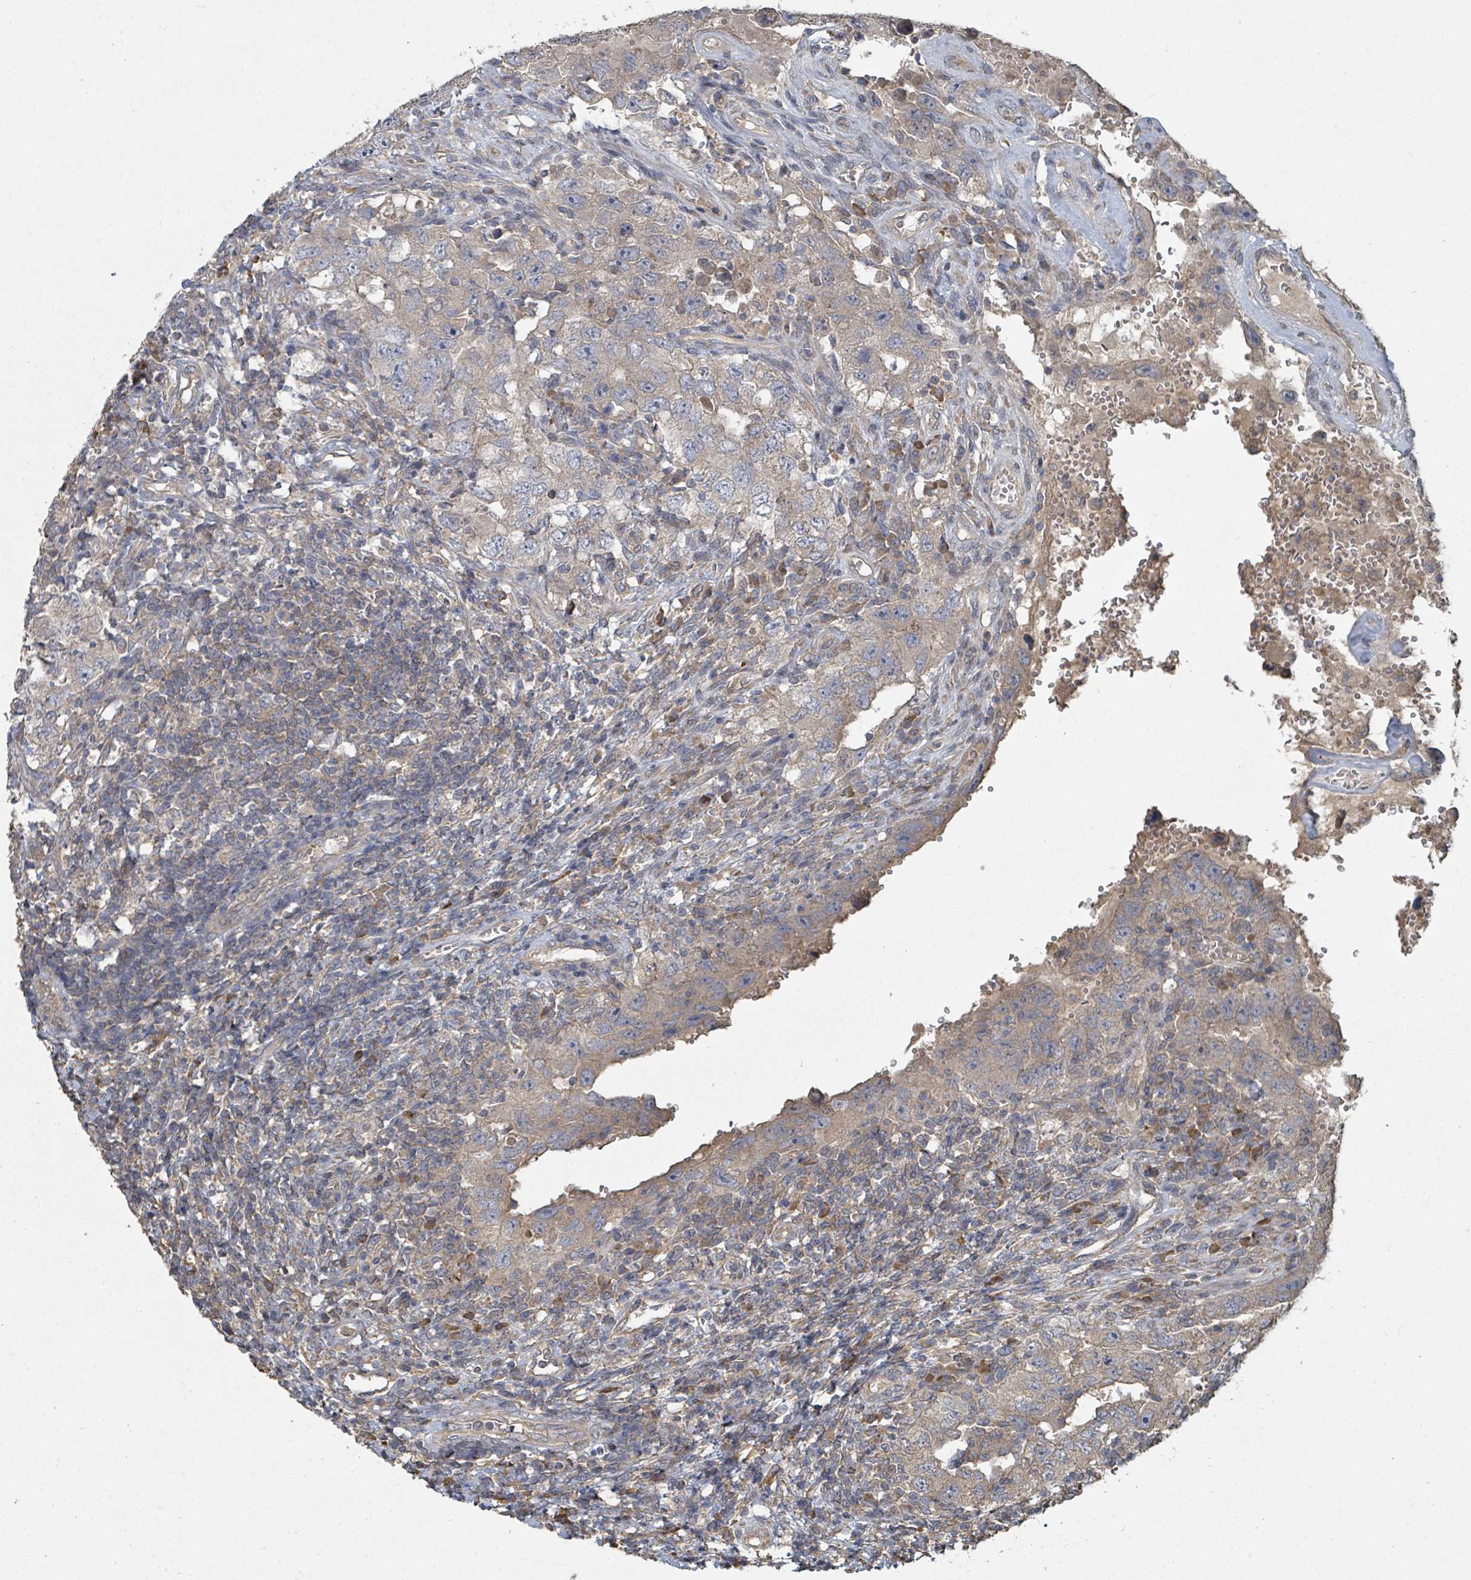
{"staining": {"intensity": "negative", "quantity": "none", "location": "none"}, "tissue": "testis cancer", "cell_type": "Tumor cells", "image_type": "cancer", "snomed": [{"axis": "morphology", "description": "Carcinoma, Embryonal, NOS"}, {"axis": "topography", "description": "Testis"}], "caption": "IHC of embryonal carcinoma (testis) displays no expression in tumor cells.", "gene": "WDFY1", "patient": {"sex": "male", "age": 26}}